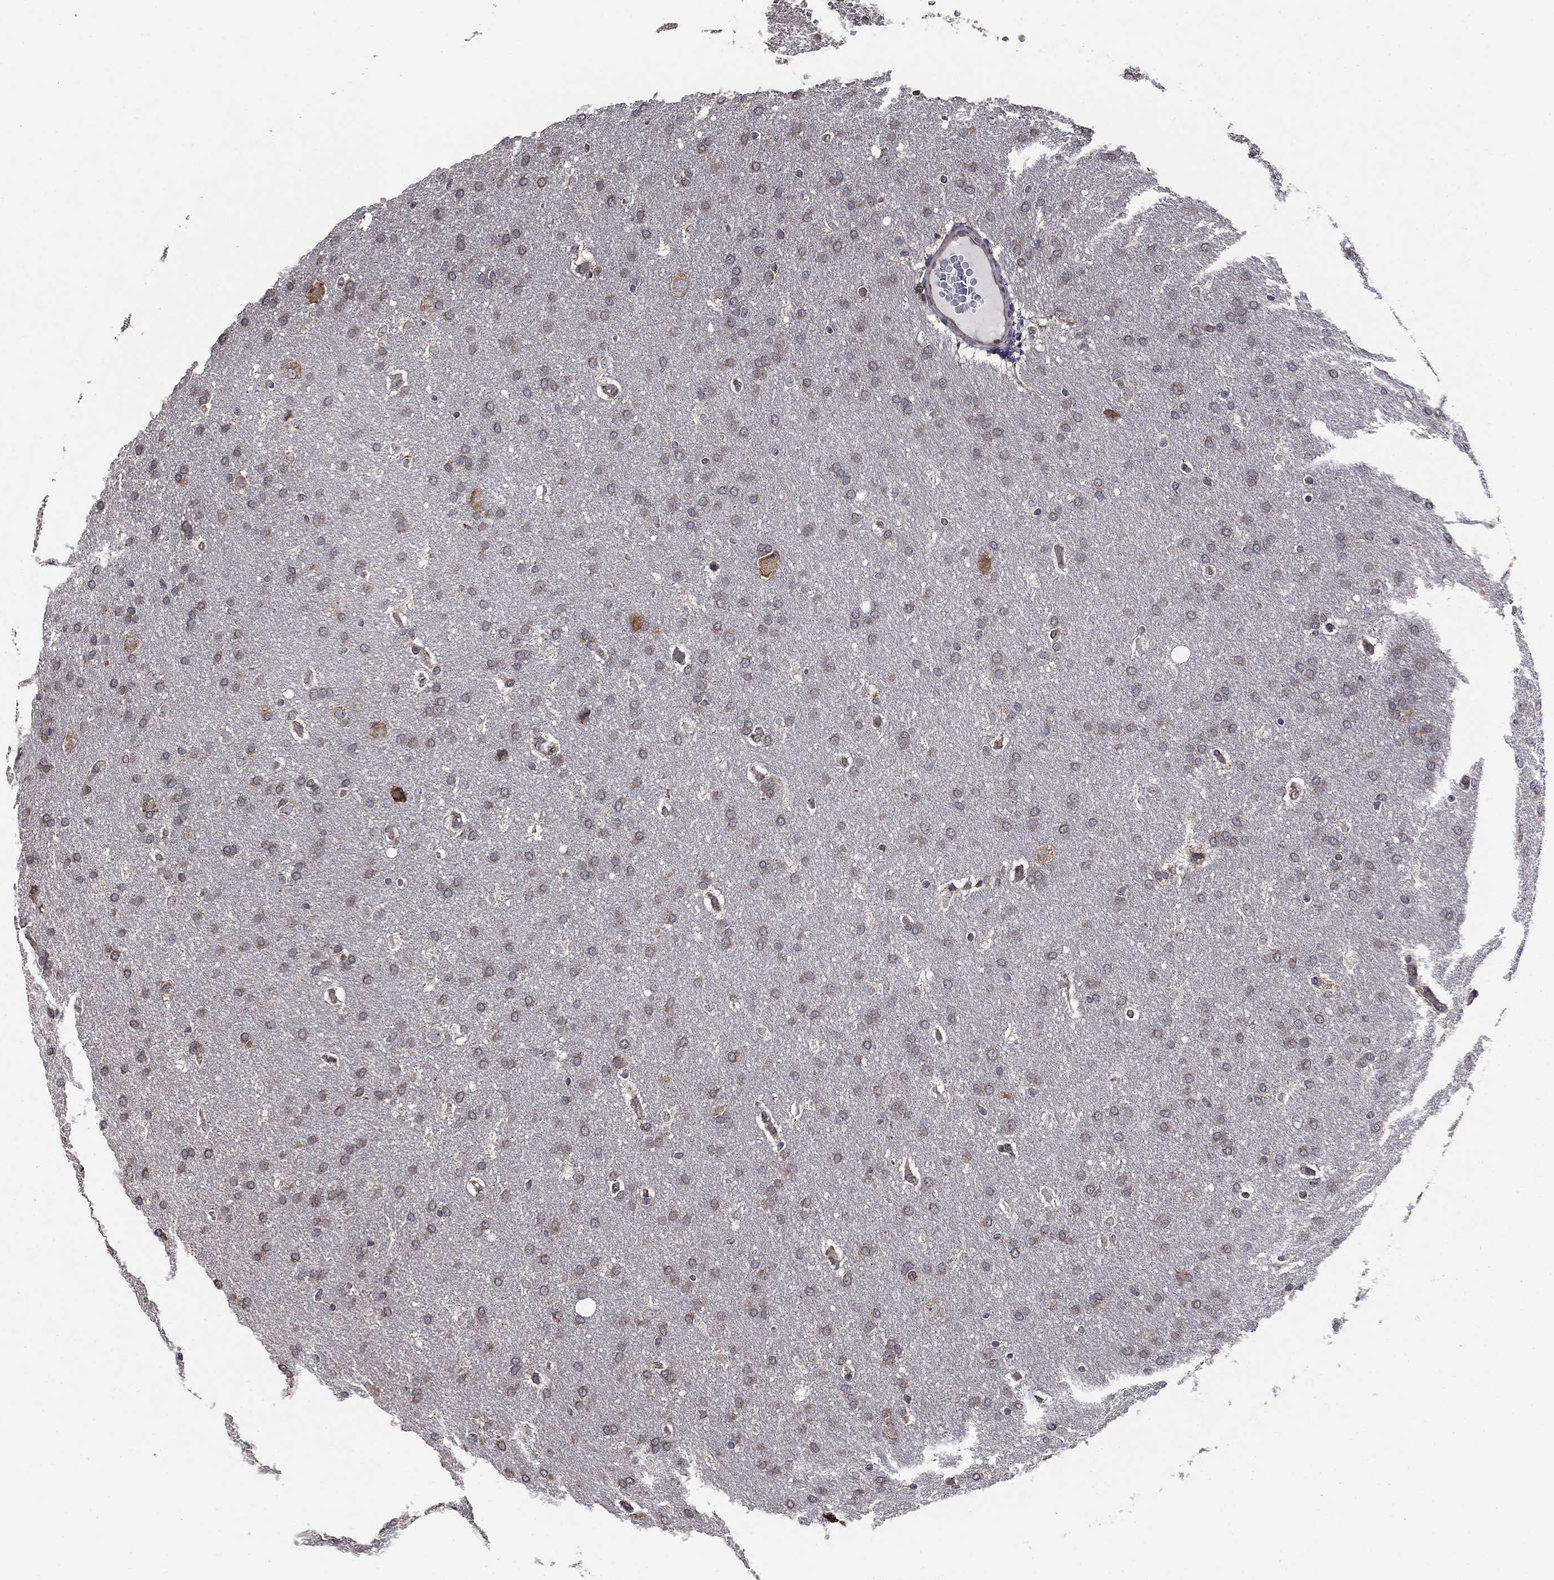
{"staining": {"intensity": "moderate", "quantity": "25%-75%", "location": "cytoplasmic/membranous"}, "tissue": "glioma", "cell_type": "Tumor cells", "image_type": "cancer", "snomed": [{"axis": "morphology", "description": "Glioma, malignant, Low grade"}, {"axis": "topography", "description": "Brain"}], "caption": "Immunohistochemical staining of malignant glioma (low-grade) exhibits moderate cytoplasmic/membranous protein staining in approximately 25%-75% of tumor cells. (brown staining indicates protein expression, while blue staining denotes nuclei).", "gene": "NKIRAS1", "patient": {"sex": "female", "age": 37}}